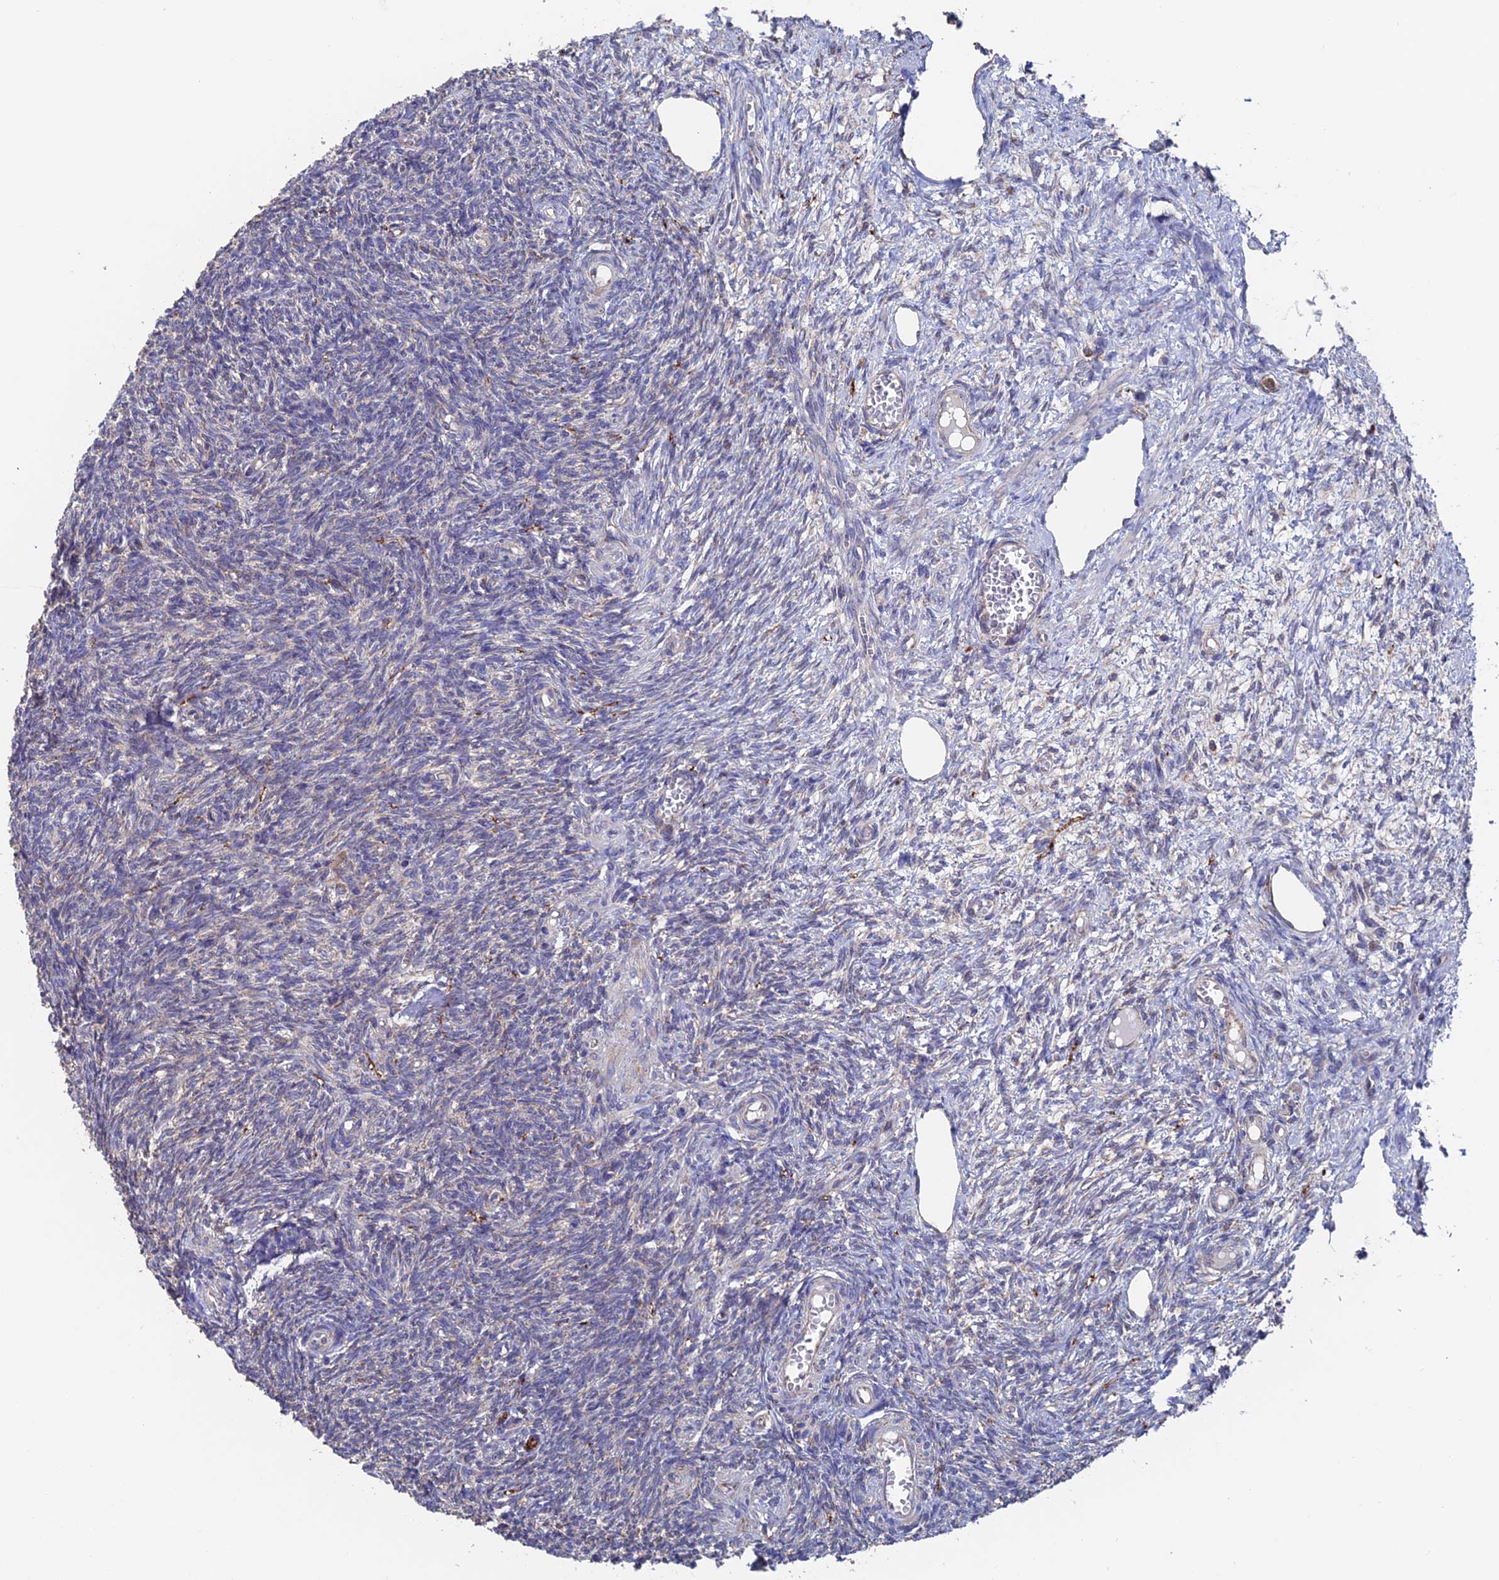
{"staining": {"intensity": "moderate", "quantity": ">75%", "location": "cytoplasmic/membranous"}, "tissue": "ovary", "cell_type": "Follicle cells", "image_type": "normal", "snomed": [{"axis": "morphology", "description": "Normal tissue, NOS"}, {"axis": "topography", "description": "Ovary"}], "caption": "Protein staining of unremarkable ovary displays moderate cytoplasmic/membranous expression in approximately >75% of follicle cells.", "gene": "DTYMK", "patient": {"sex": "female", "age": 27}}